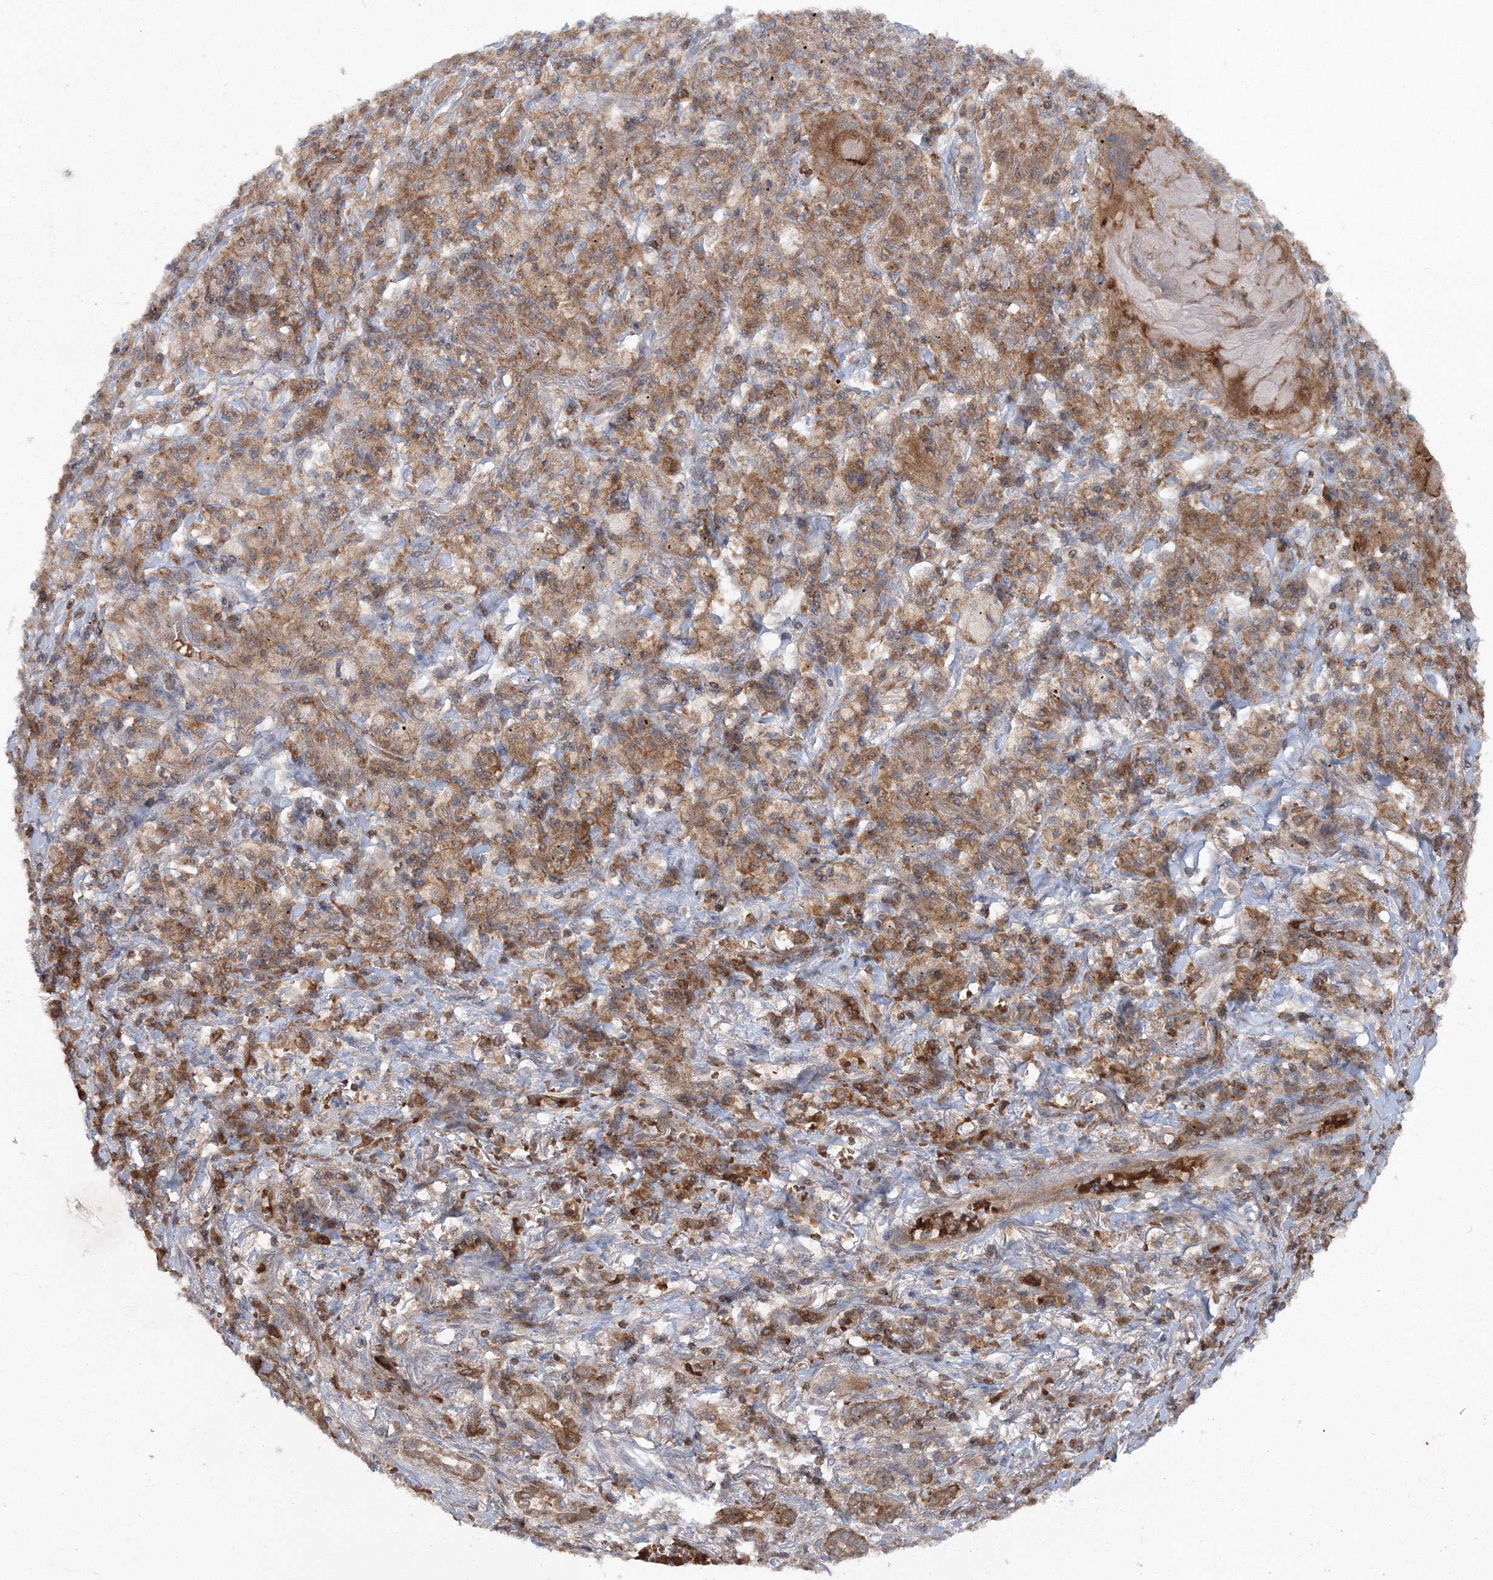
{"staining": {"intensity": "weak", "quantity": ">75%", "location": "cytoplasmic/membranous"}, "tissue": "lung cancer", "cell_type": "Tumor cells", "image_type": "cancer", "snomed": [{"axis": "morphology", "description": "Squamous cell carcinoma, NOS"}, {"axis": "topography", "description": "Lung"}], "caption": "Immunohistochemistry (IHC) image of neoplastic tissue: human squamous cell carcinoma (lung) stained using immunohistochemistry reveals low levels of weak protein expression localized specifically in the cytoplasmic/membranous of tumor cells, appearing as a cytoplasmic/membranous brown color.", "gene": "PCBD2", "patient": {"sex": "male", "age": 61}}